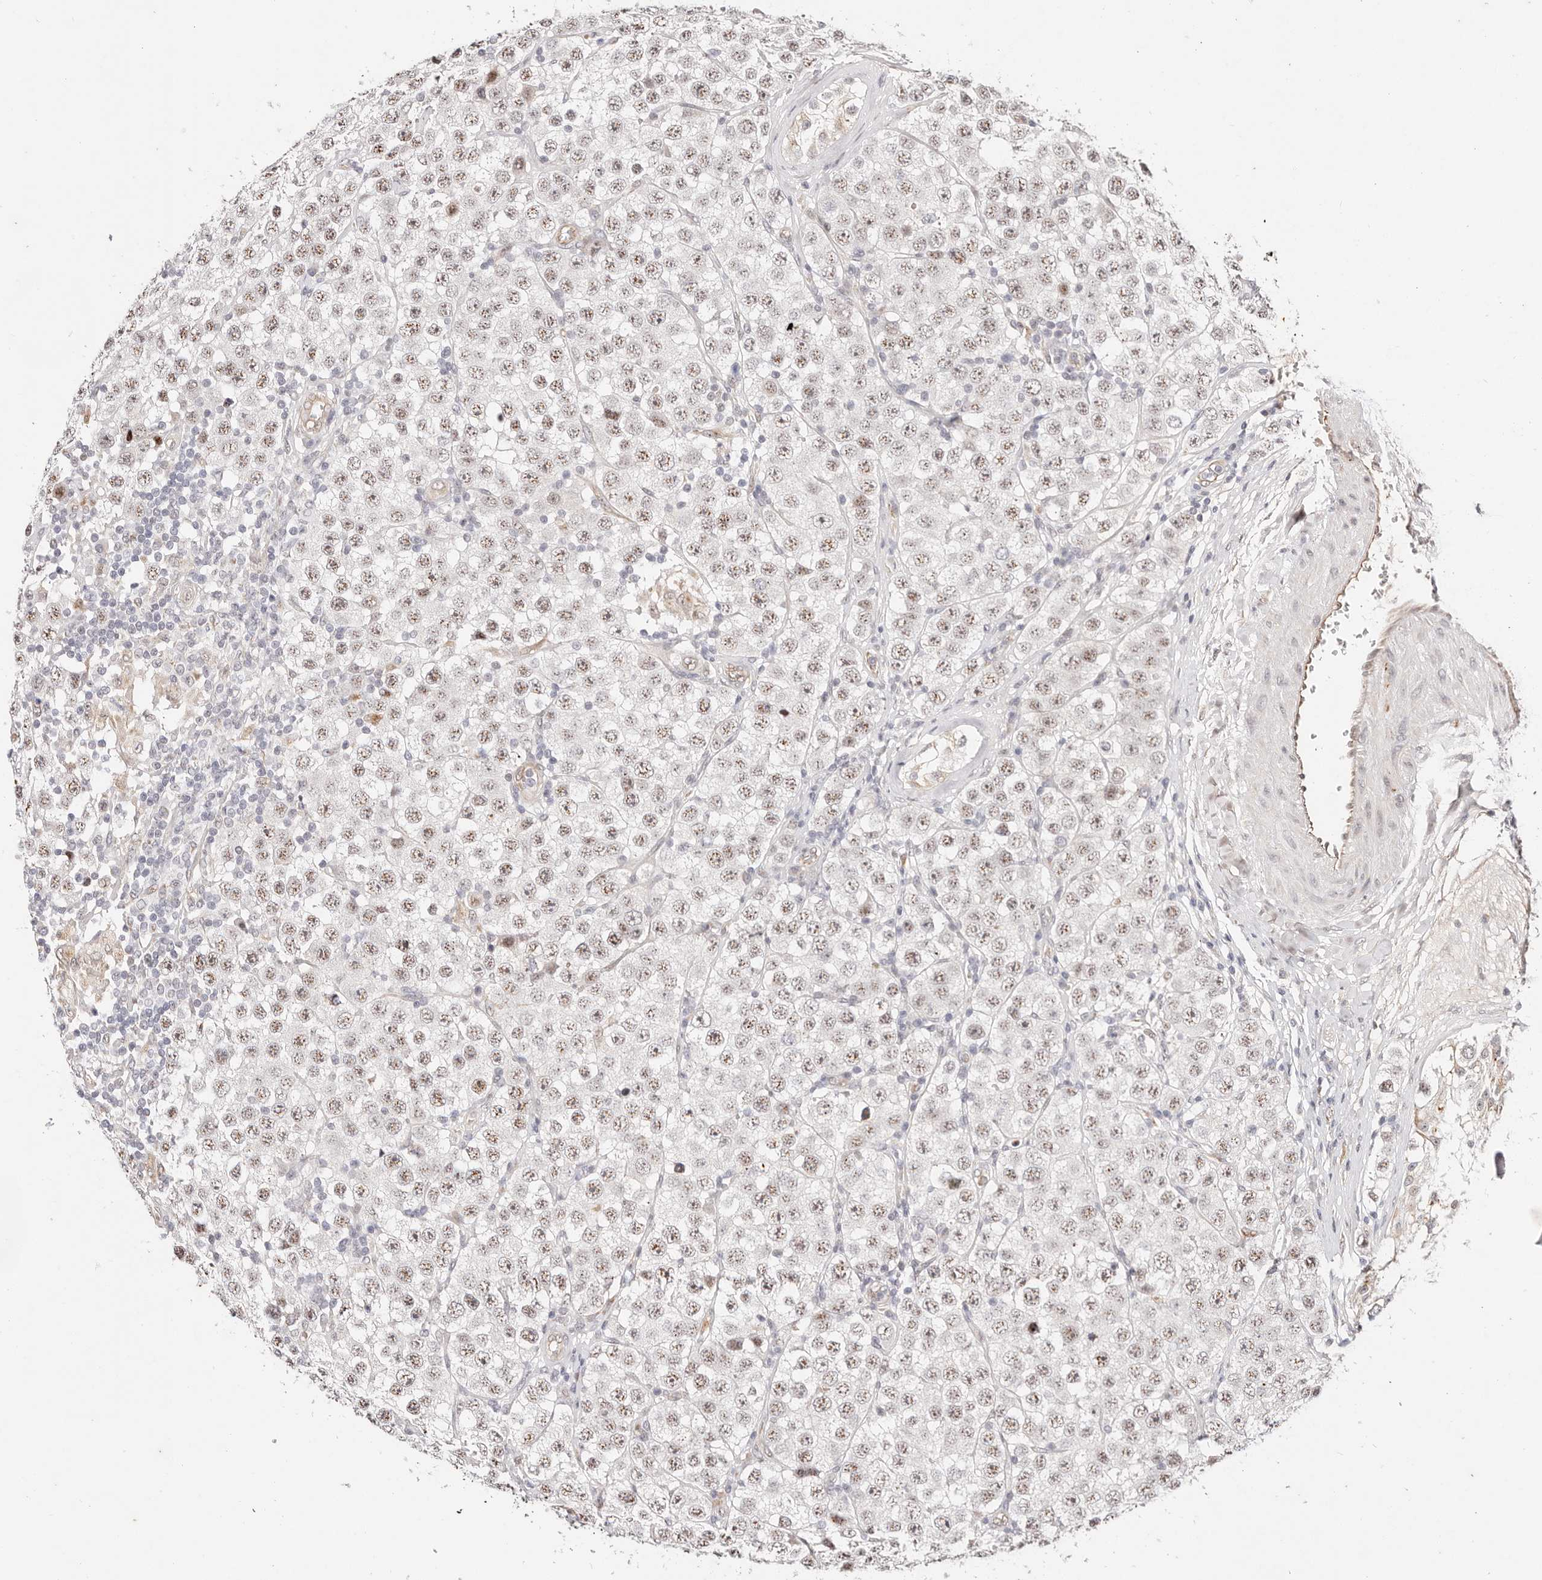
{"staining": {"intensity": "moderate", "quantity": ">75%", "location": "nuclear"}, "tissue": "testis cancer", "cell_type": "Tumor cells", "image_type": "cancer", "snomed": [{"axis": "morphology", "description": "Seminoma, NOS"}, {"axis": "topography", "description": "Testis"}], "caption": "IHC histopathology image of neoplastic tissue: testis cancer stained using immunohistochemistry displays medium levels of moderate protein expression localized specifically in the nuclear of tumor cells, appearing as a nuclear brown color.", "gene": "WRN", "patient": {"sex": "male", "age": 28}}